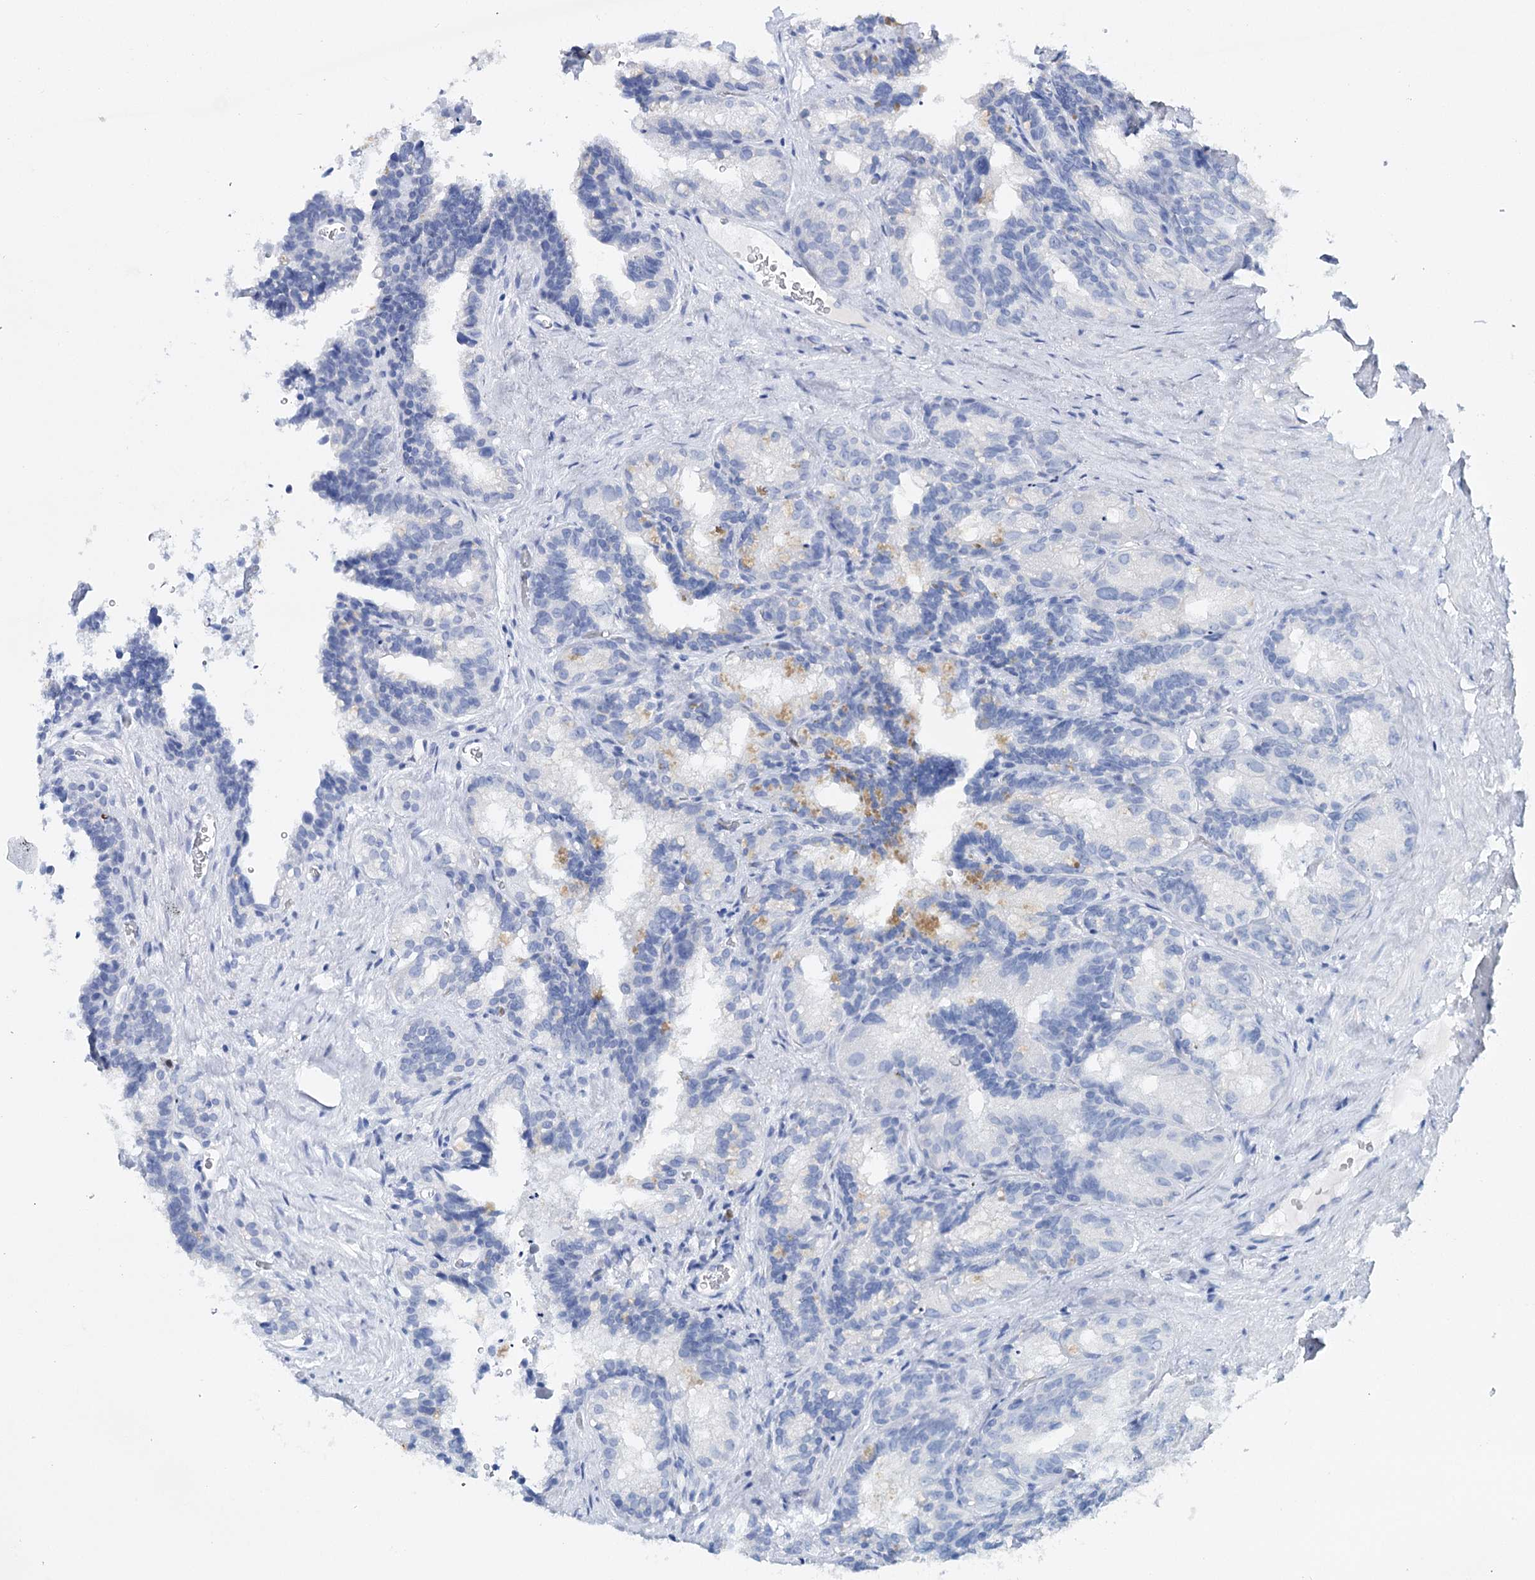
{"staining": {"intensity": "negative", "quantity": "none", "location": "none"}, "tissue": "seminal vesicle", "cell_type": "Glandular cells", "image_type": "normal", "snomed": [{"axis": "morphology", "description": "Normal tissue, NOS"}, {"axis": "topography", "description": "Seminal veicle"}], "caption": "This is an immunohistochemistry (IHC) photomicrograph of benign seminal vesicle. There is no expression in glandular cells.", "gene": "CEACAM8", "patient": {"sex": "male", "age": 60}}